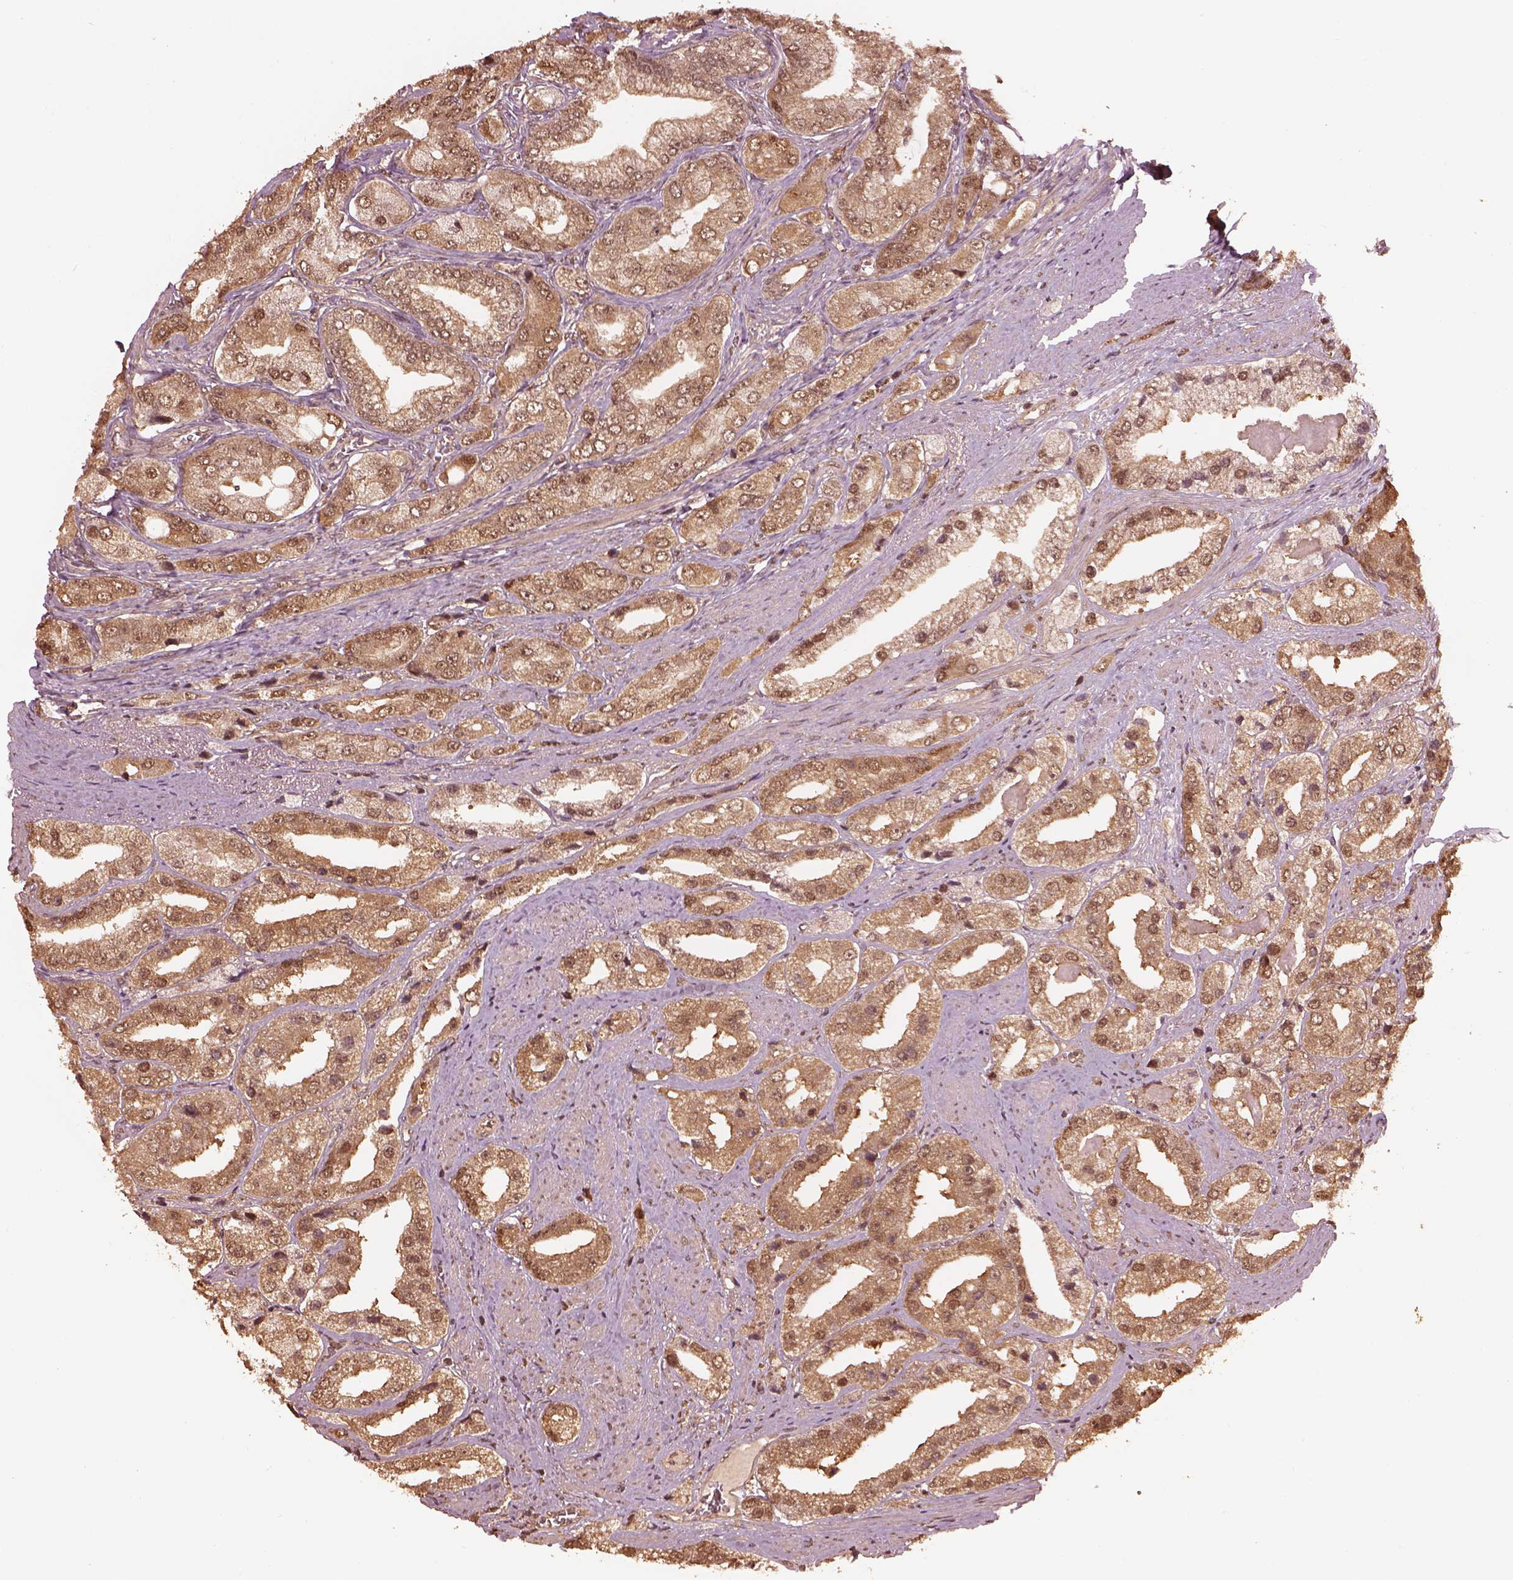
{"staining": {"intensity": "moderate", "quantity": ">75%", "location": "cytoplasmic/membranous"}, "tissue": "prostate cancer", "cell_type": "Tumor cells", "image_type": "cancer", "snomed": [{"axis": "morphology", "description": "Adenocarcinoma, Low grade"}, {"axis": "topography", "description": "Prostate"}], "caption": "Immunohistochemical staining of prostate low-grade adenocarcinoma displays medium levels of moderate cytoplasmic/membranous protein staining in approximately >75% of tumor cells.", "gene": "PSMC5", "patient": {"sex": "male", "age": 69}}